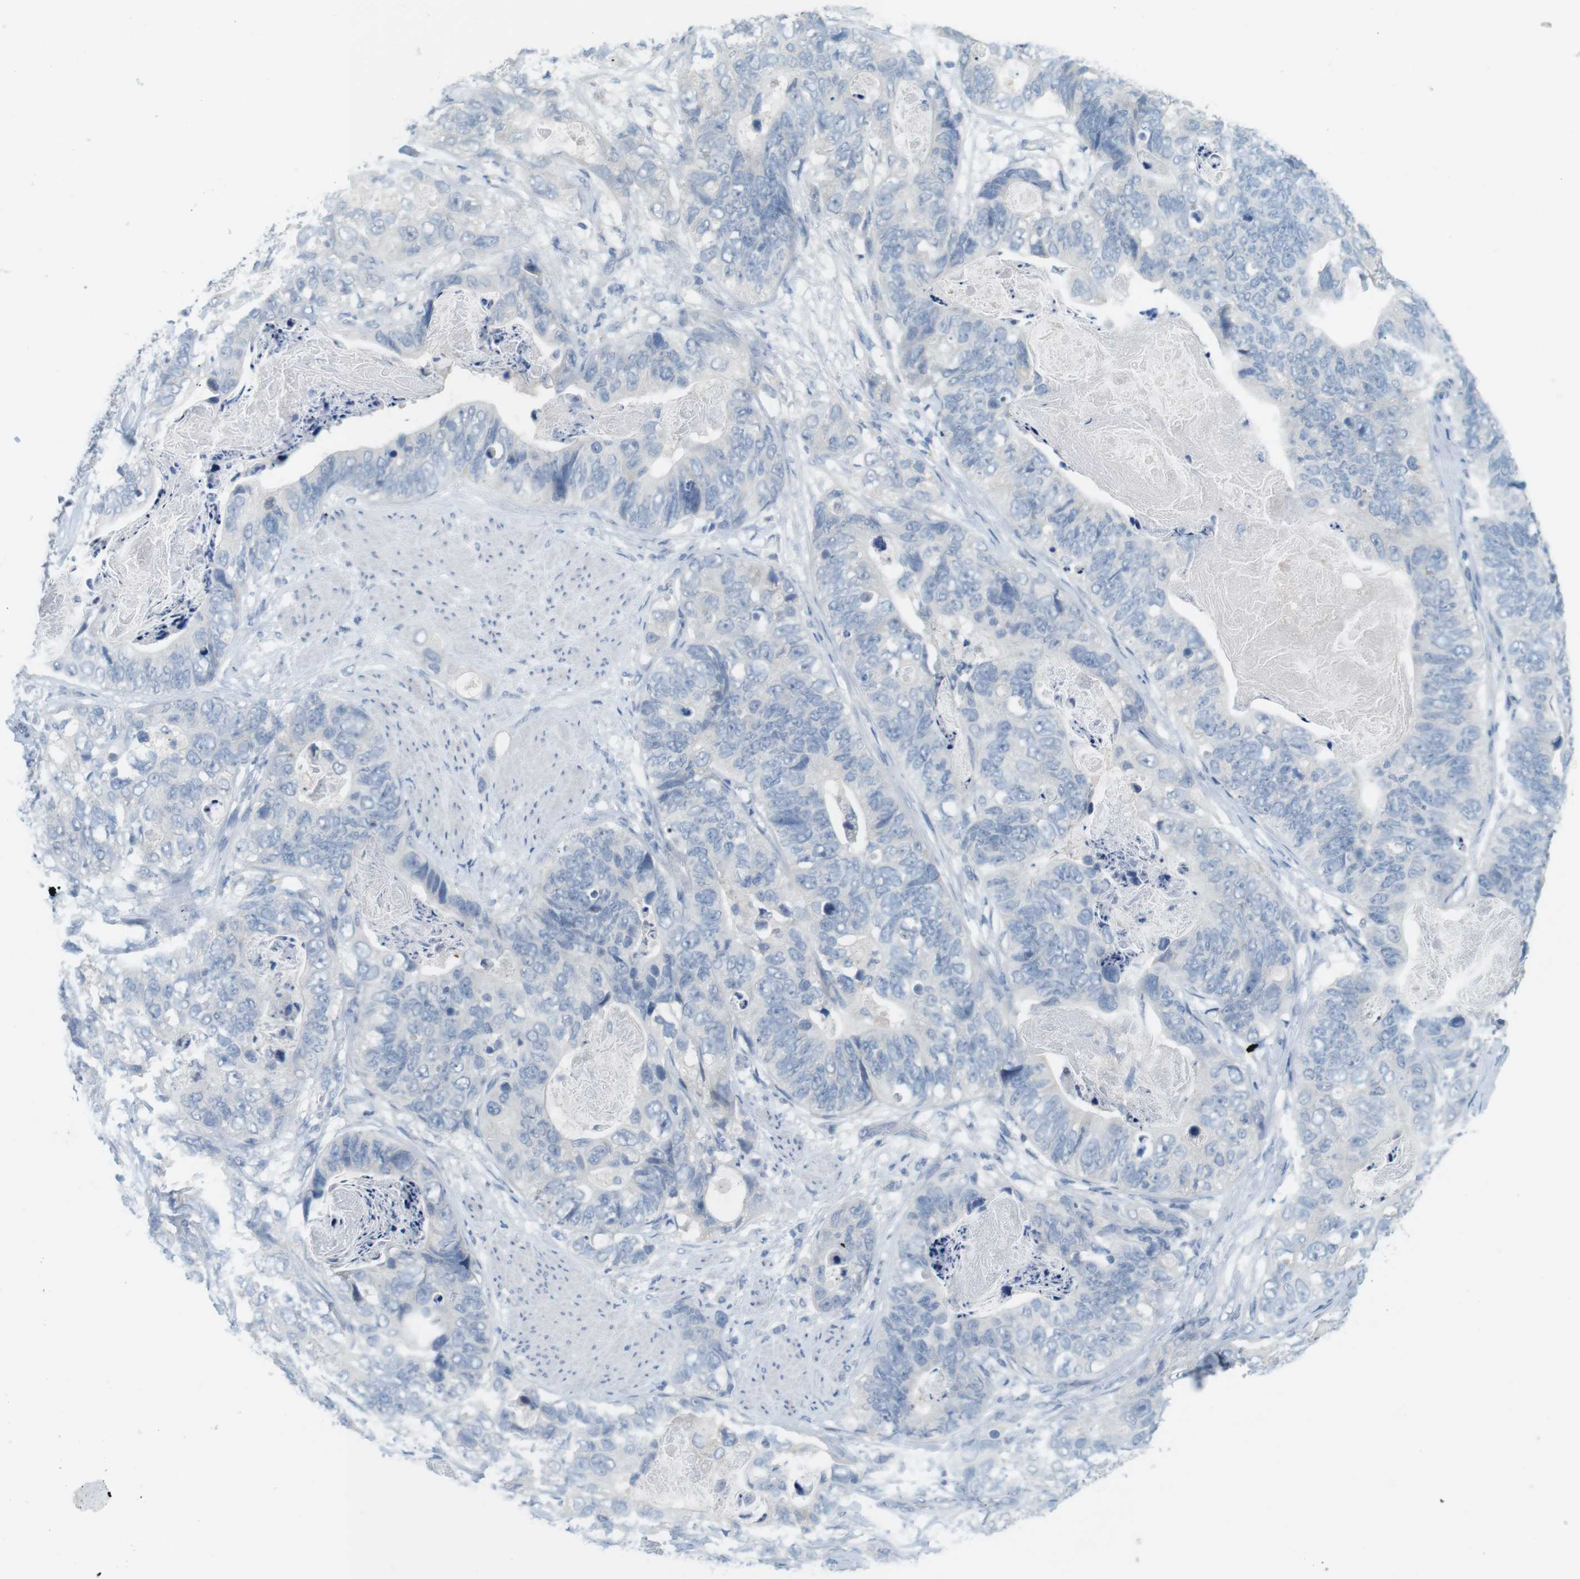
{"staining": {"intensity": "negative", "quantity": "none", "location": "none"}, "tissue": "stomach cancer", "cell_type": "Tumor cells", "image_type": "cancer", "snomed": [{"axis": "morphology", "description": "Adenocarcinoma, NOS"}, {"axis": "topography", "description": "Stomach"}], "caption": "Tumor cells show no significant protein positivity in stomach cancer (adenocarcinoma).", "gene": "MUC5B", "patient": {"sex": "female", "age": 89}}